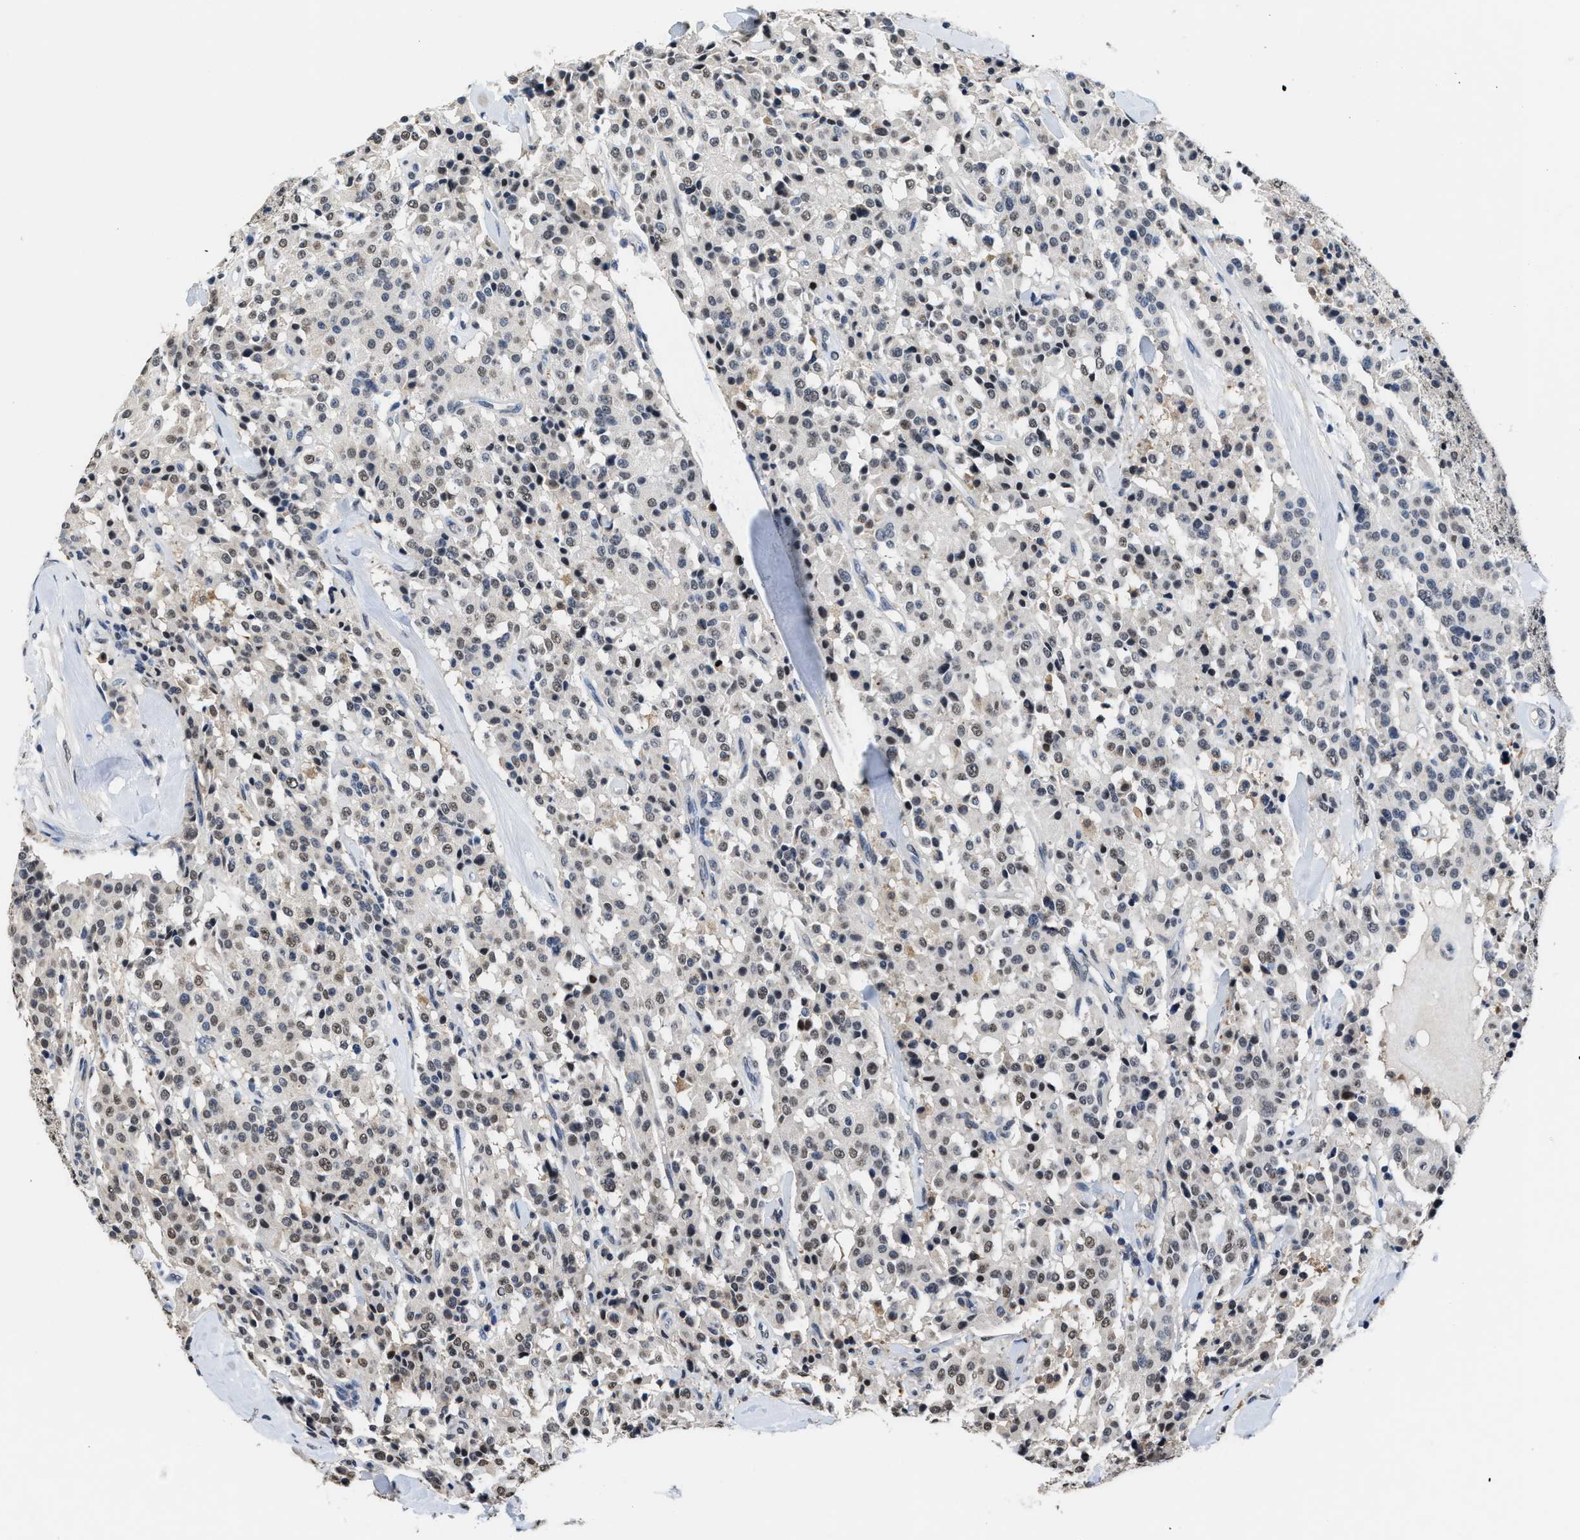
{"staining": {"intensity": "weak", "quantity": "25%-75%", "location": "nuclear"}, "tissue": "carcinoid", "cell_type": "Tumor cells", "image_type": "cancer", "snomed": [{"axis": "morphology", "description": "Carcinoid, malignant, NOS"}, {"axis": "topography", "description": "Lung"}], "caption": "A brown stain labels weak nuclear staining of a protein in human carcinoid tumor cells.", "gene": "SUPT16H", "patient": {"sex": "male", "age": 30}}